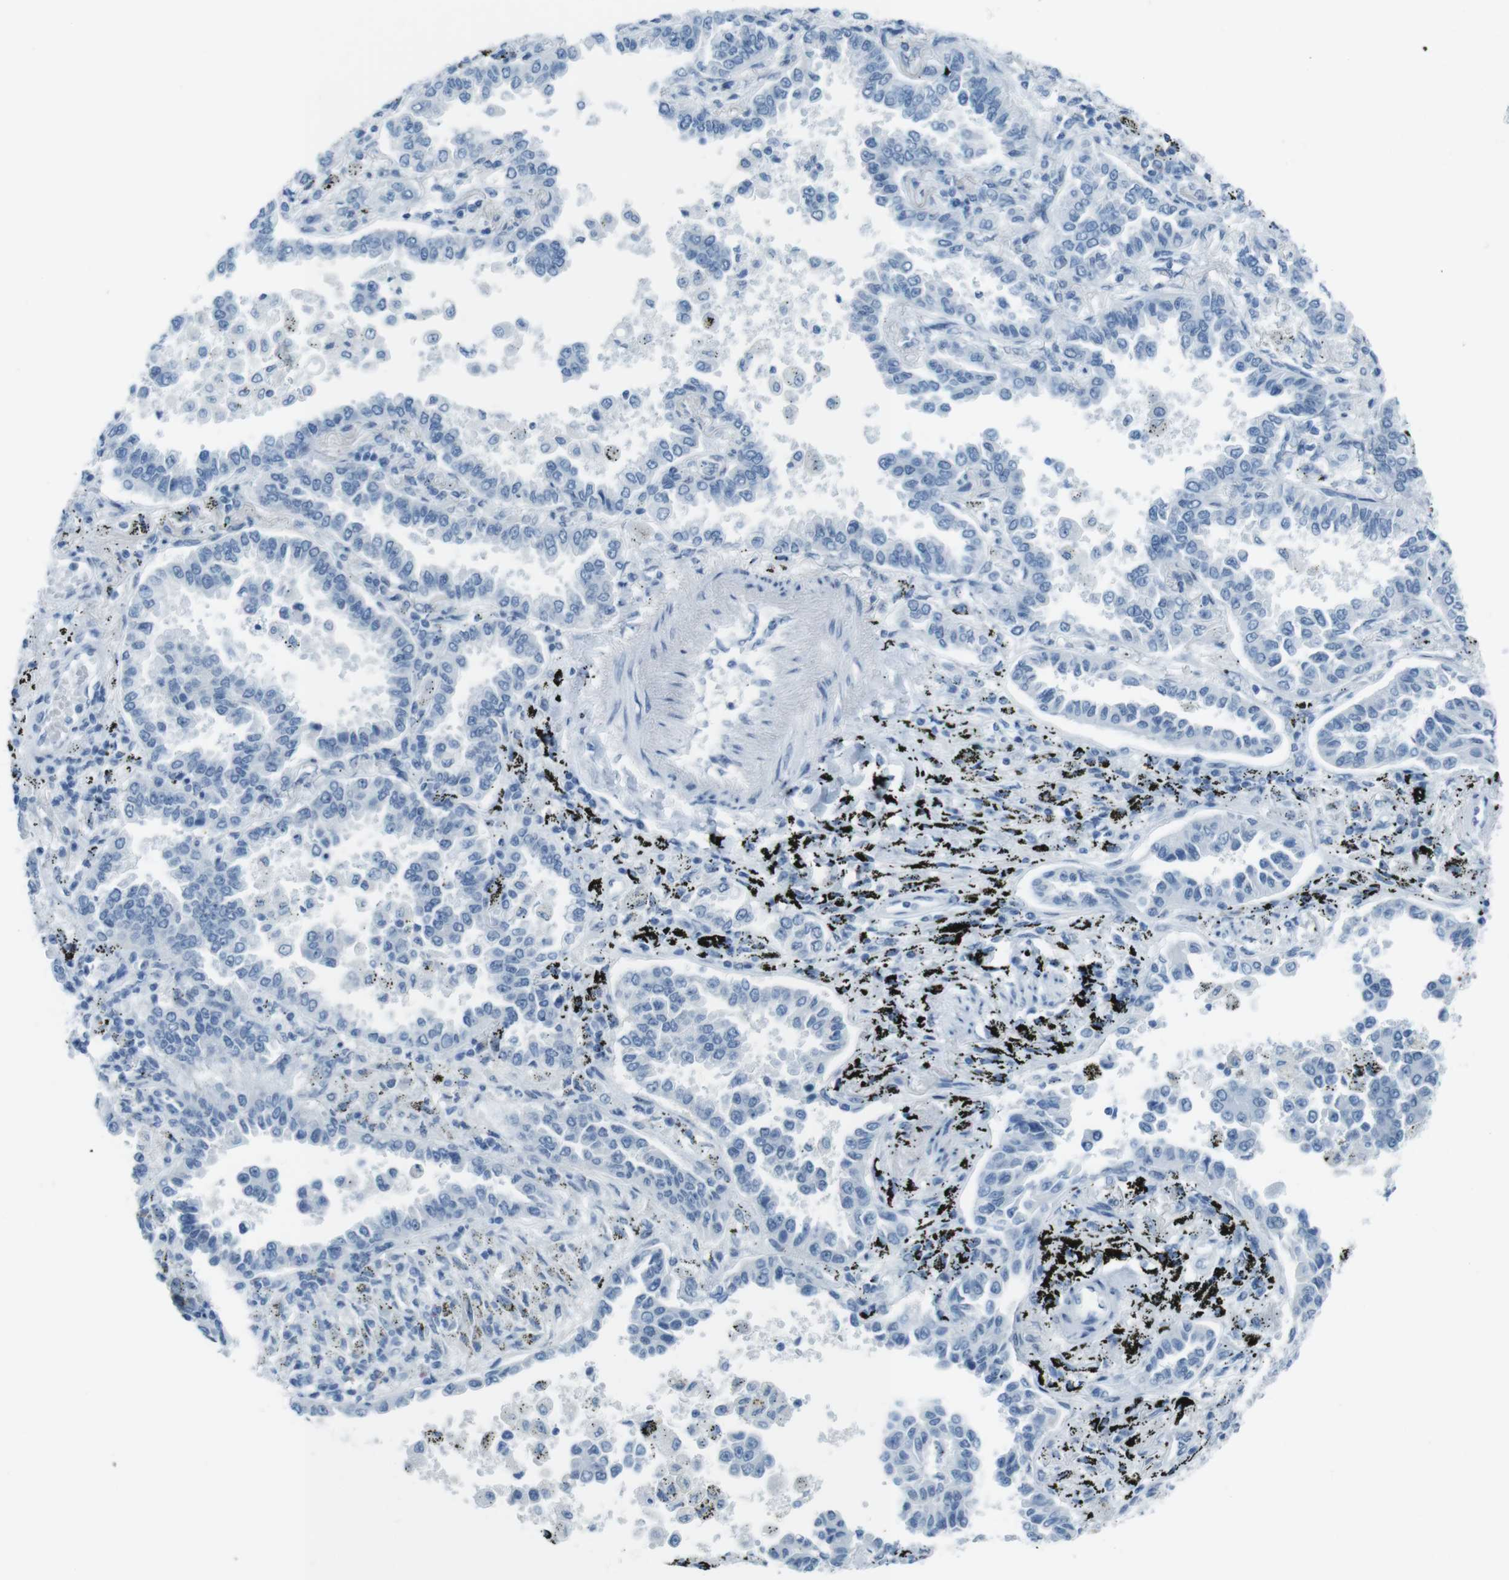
{"staining": {"intensity": "negative", "quantity": "none", "location": "none"}, "tissue": "lung cancer", "cell_type": "Tumor cells", "image_type": "cancer", "snomed": [{"axis": "morphology", "description": "Normal tissue, NOS"}, {"axis": "morphology", "description": "Adenocarcinoma, NOS"}, {"axis": "topography", "description": "Lung"}], "caption": "This is an immunohistochemistry (IHC) histopathology image of lung adenocarcinoma. There is no staining in tumor cells.", "gene": "TMEM207", "patient": {"sex": "male", "age": 59}}